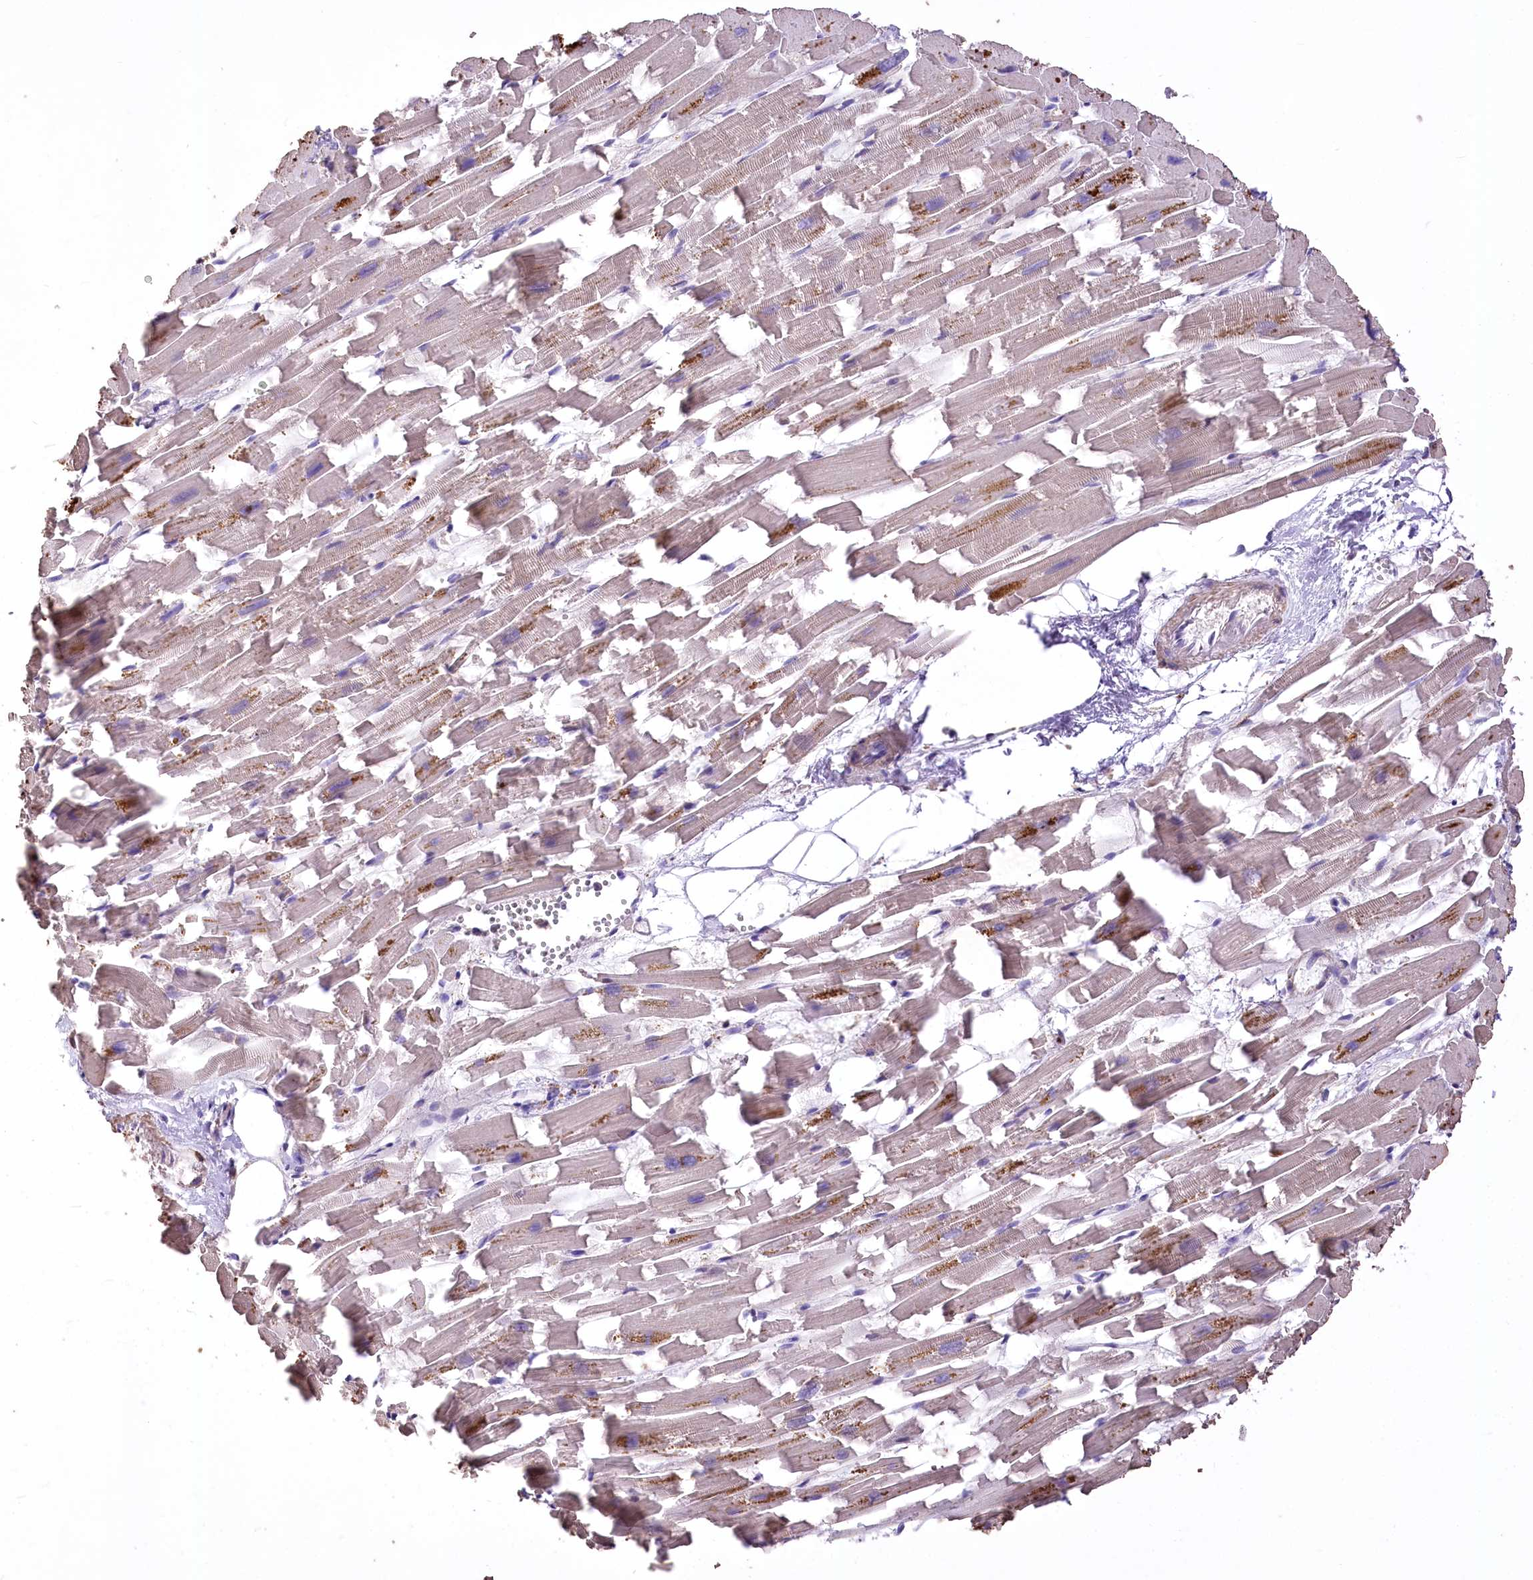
{"staining": {"intensity": "weak", "quantity": ">75%", "location": "cytoplasmic/membranous"}, "tissue": "heart muscle", "cell_type": "Cardiomyocytes", "image_type": "normal", "snomed": [{"axis": "morphology", "description": "Normal tissue, NOS"}, {"axis": "topography", "description": "Heart"}], "caption": "An image of human heart muscle stained for a protein demonstrates weak cytoplasmic/membranous brown staining in cardiomyocytes. The staining is performed using DAB (3,3'-diaminobenzidine) brown chromogen to label protein expression. The nuclei are counter-stained blue using hematoxylin.", "gene": "PCYOX1L", "patient": {"sex": "female", "age": 64}}